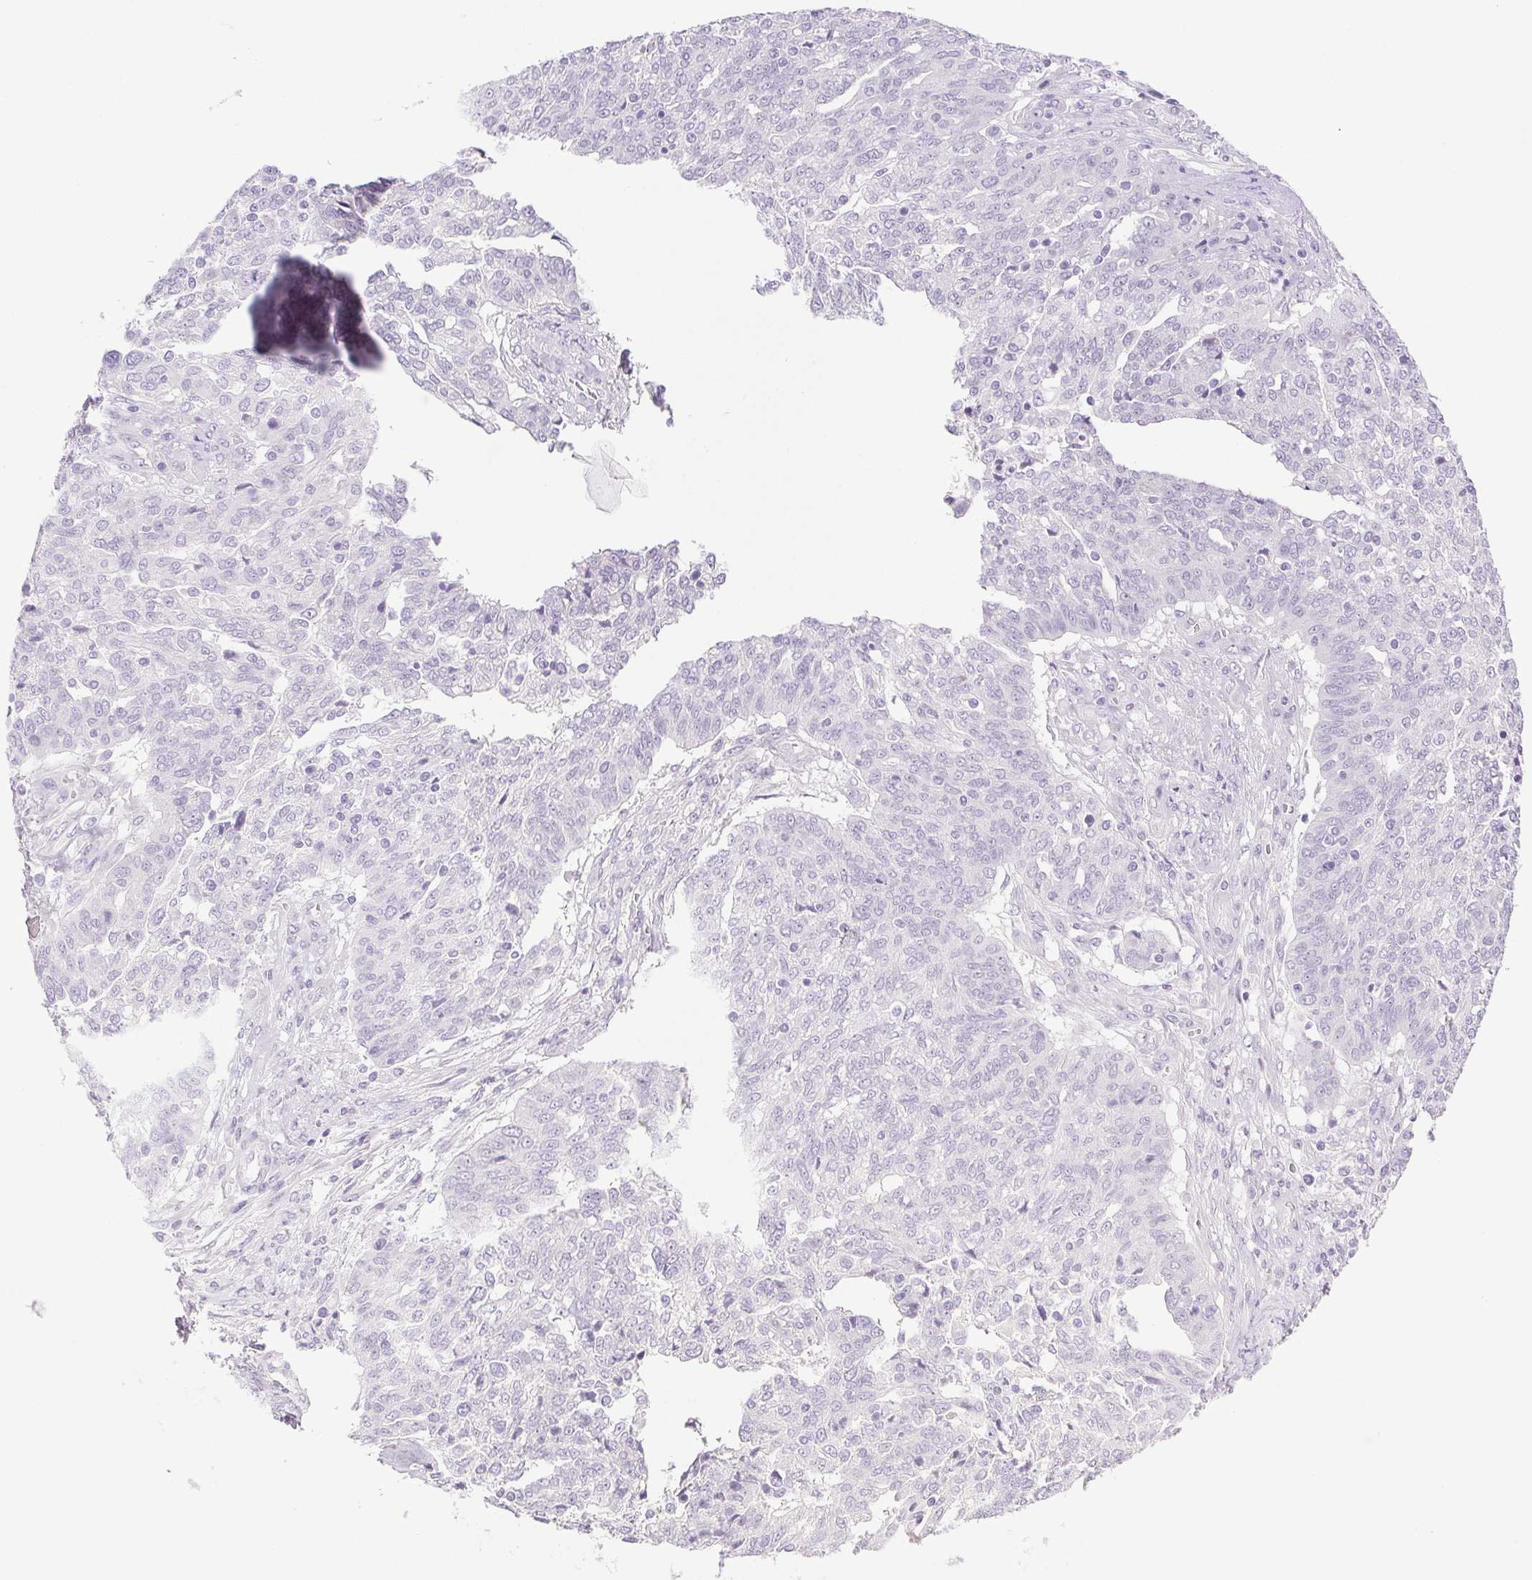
{"staining": {"intensity": "negative", "quantity": "none", "location": "none"}, "tissue": "ovarian cancer", "cell_type": "Tumor cells", "image_type": "cancer", "snomed": [{"axis": "morphology", "description": "Cystadenocarcinoma, serous, NOS"}, {"axis": "topography", "description": "Ovary"}], "caption": "There is no significant expression in tumor cells of ovarian cancer.", "gene": "PAPPA2", "patient": {"sex": "female", "age": 67}}